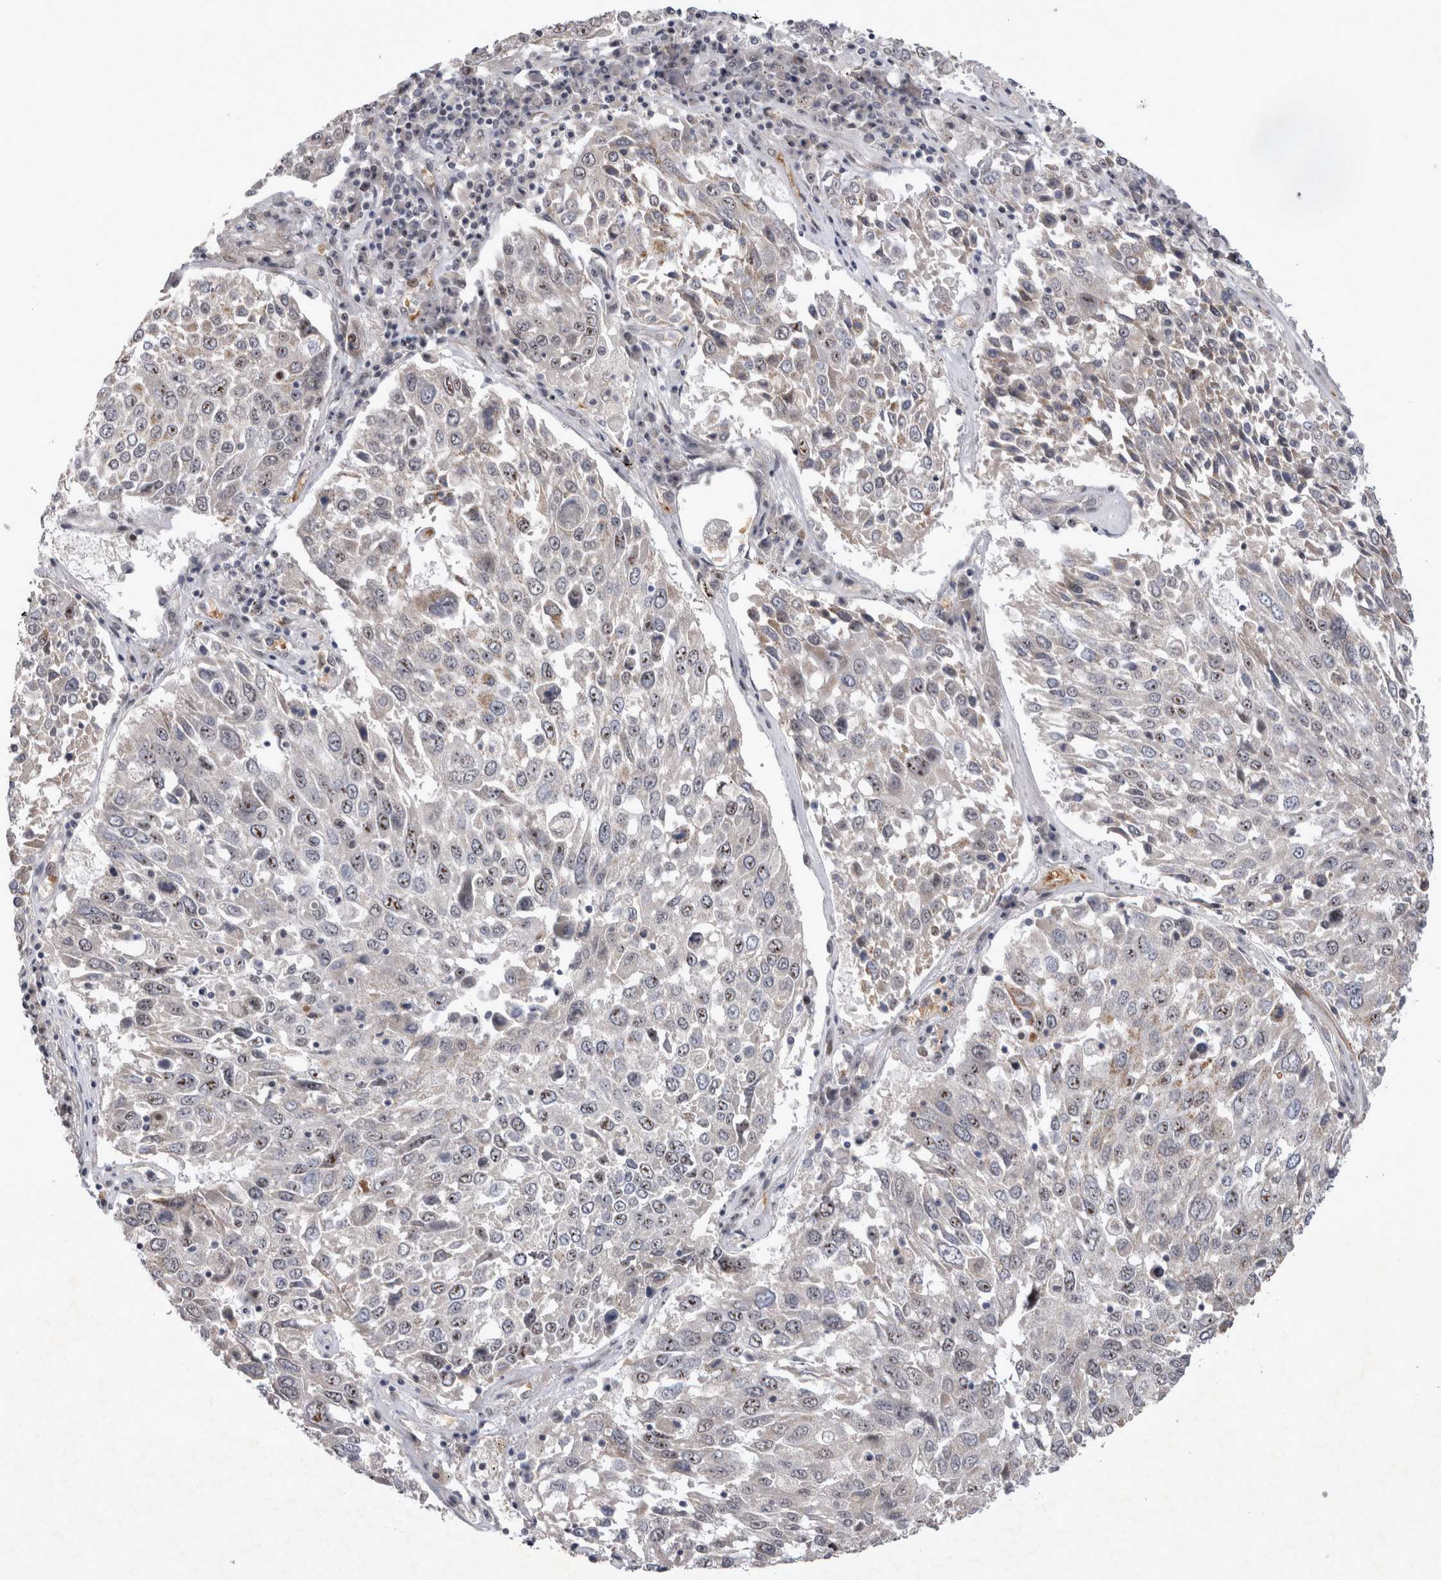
{"staining": {"intensity": "weak", "quantity": "25%-75%", "location": "nuclear"}, "tissue": "lung cancer", "cell_type": "Tumor cells", "image_type": "cancer", "snomed": [{"axis": "morphology", "description": "Squamous cell carcinoma, NOS"}, {"axis": "topography", "description": "Lung"}], "caption": "Protein staining of lung cancer tissue exhibits weak nuclear positivity in about 25%-75% of tumor cells. Immunohistochemistry (ihc) stains the protein of interest in brown and the nuclei are stained blue.", "gene": "IFI44", "patient": {"sex": "male", "age": 65}}